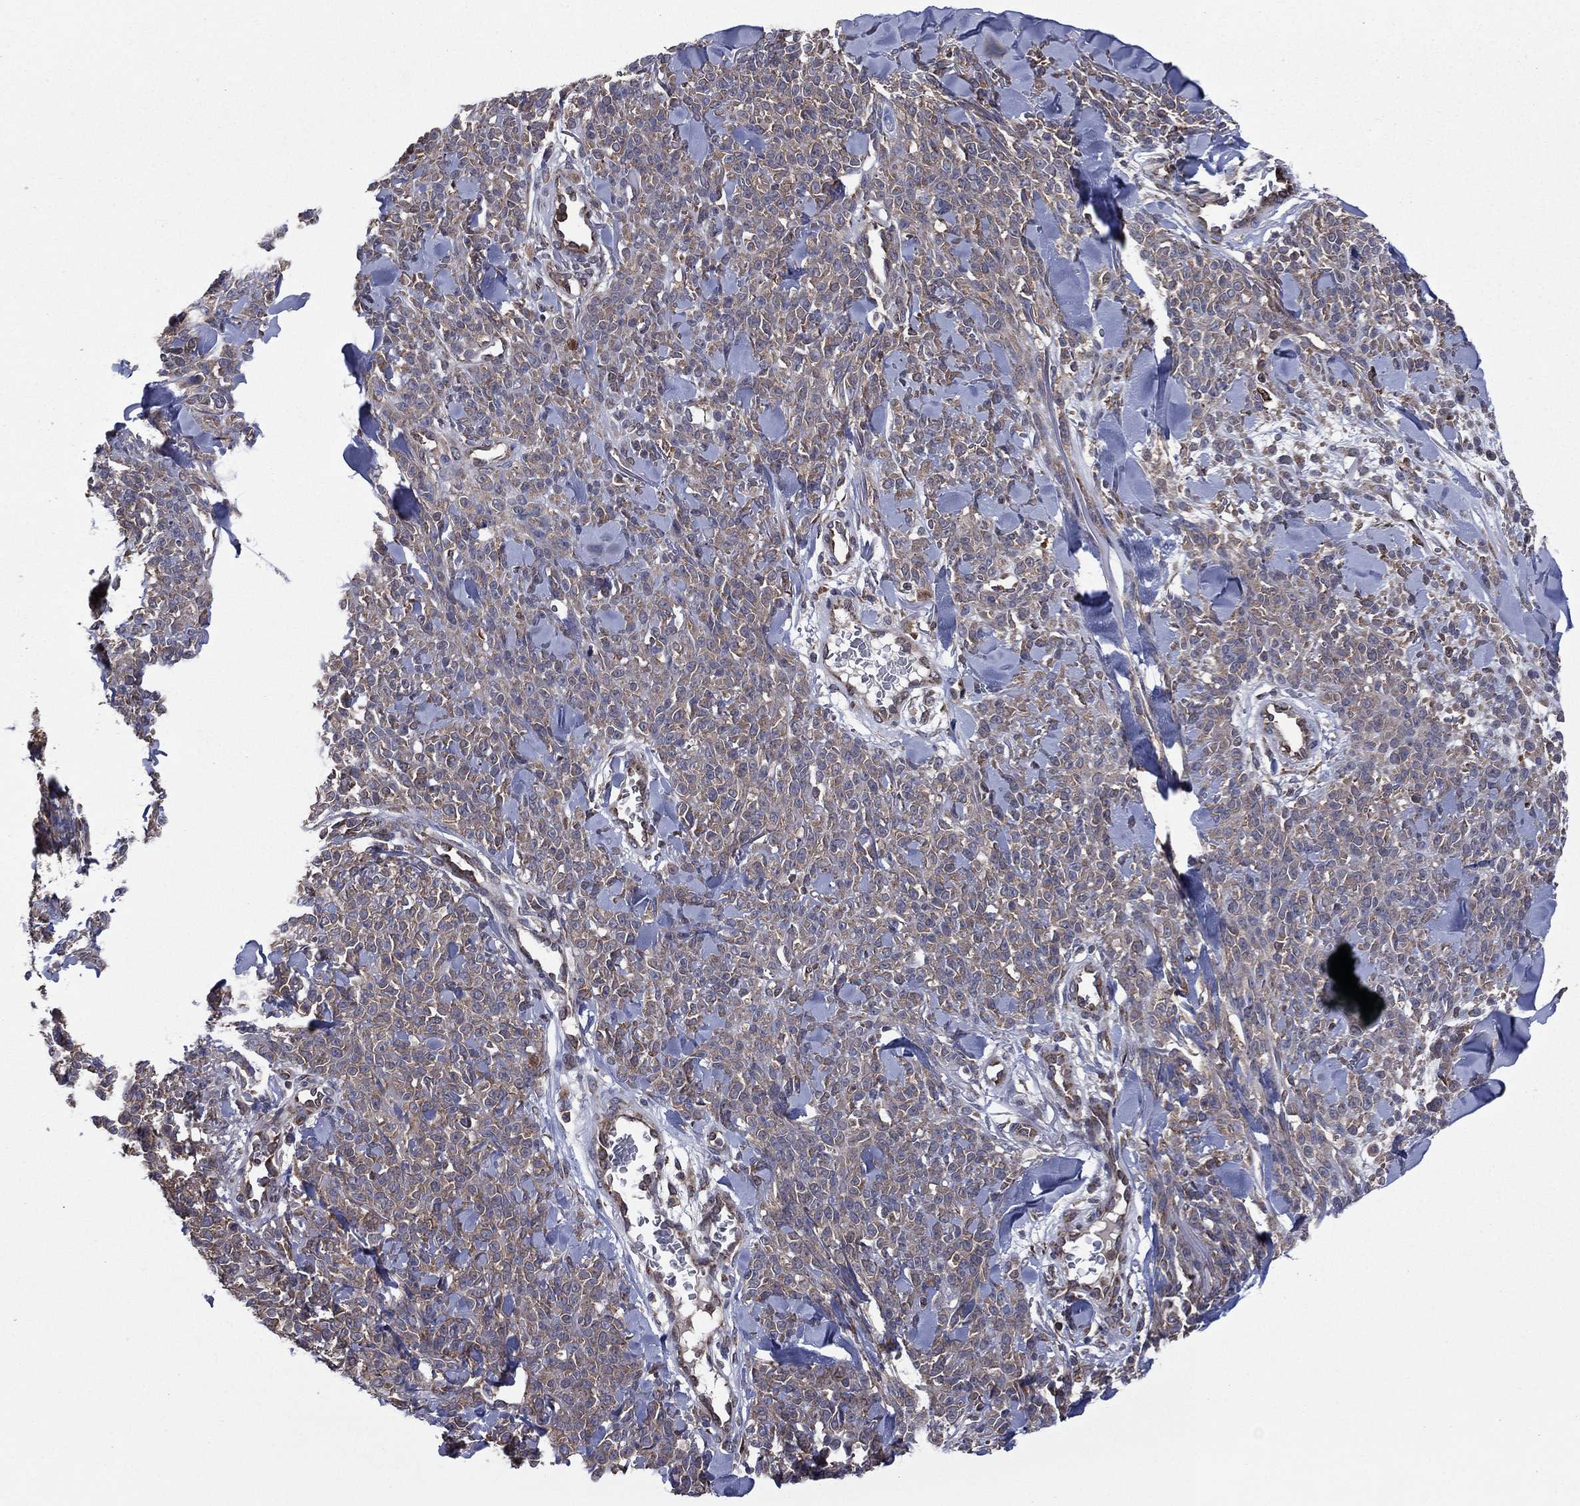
{"staining": {"intensity": "weak", "quantity": "<25%", "location": "cytoplasmic/membranous"}, "tissue": "melanoma", "cell_type": "Tumor cells", "image_type": "cancer", "snomed": [{"axis": "morphology", "description": "Malignant melanoma, NOS"}, {"axis": "topography", "description": "Skin"}, {"axis": "topography", "description": "Skin of trunk"}], "caption": "Histopathology image shows no significant protein staining in tumor cells of melanoma.", "gene": "C2orf76", "patient": {"sex": "male", "age": 74}}